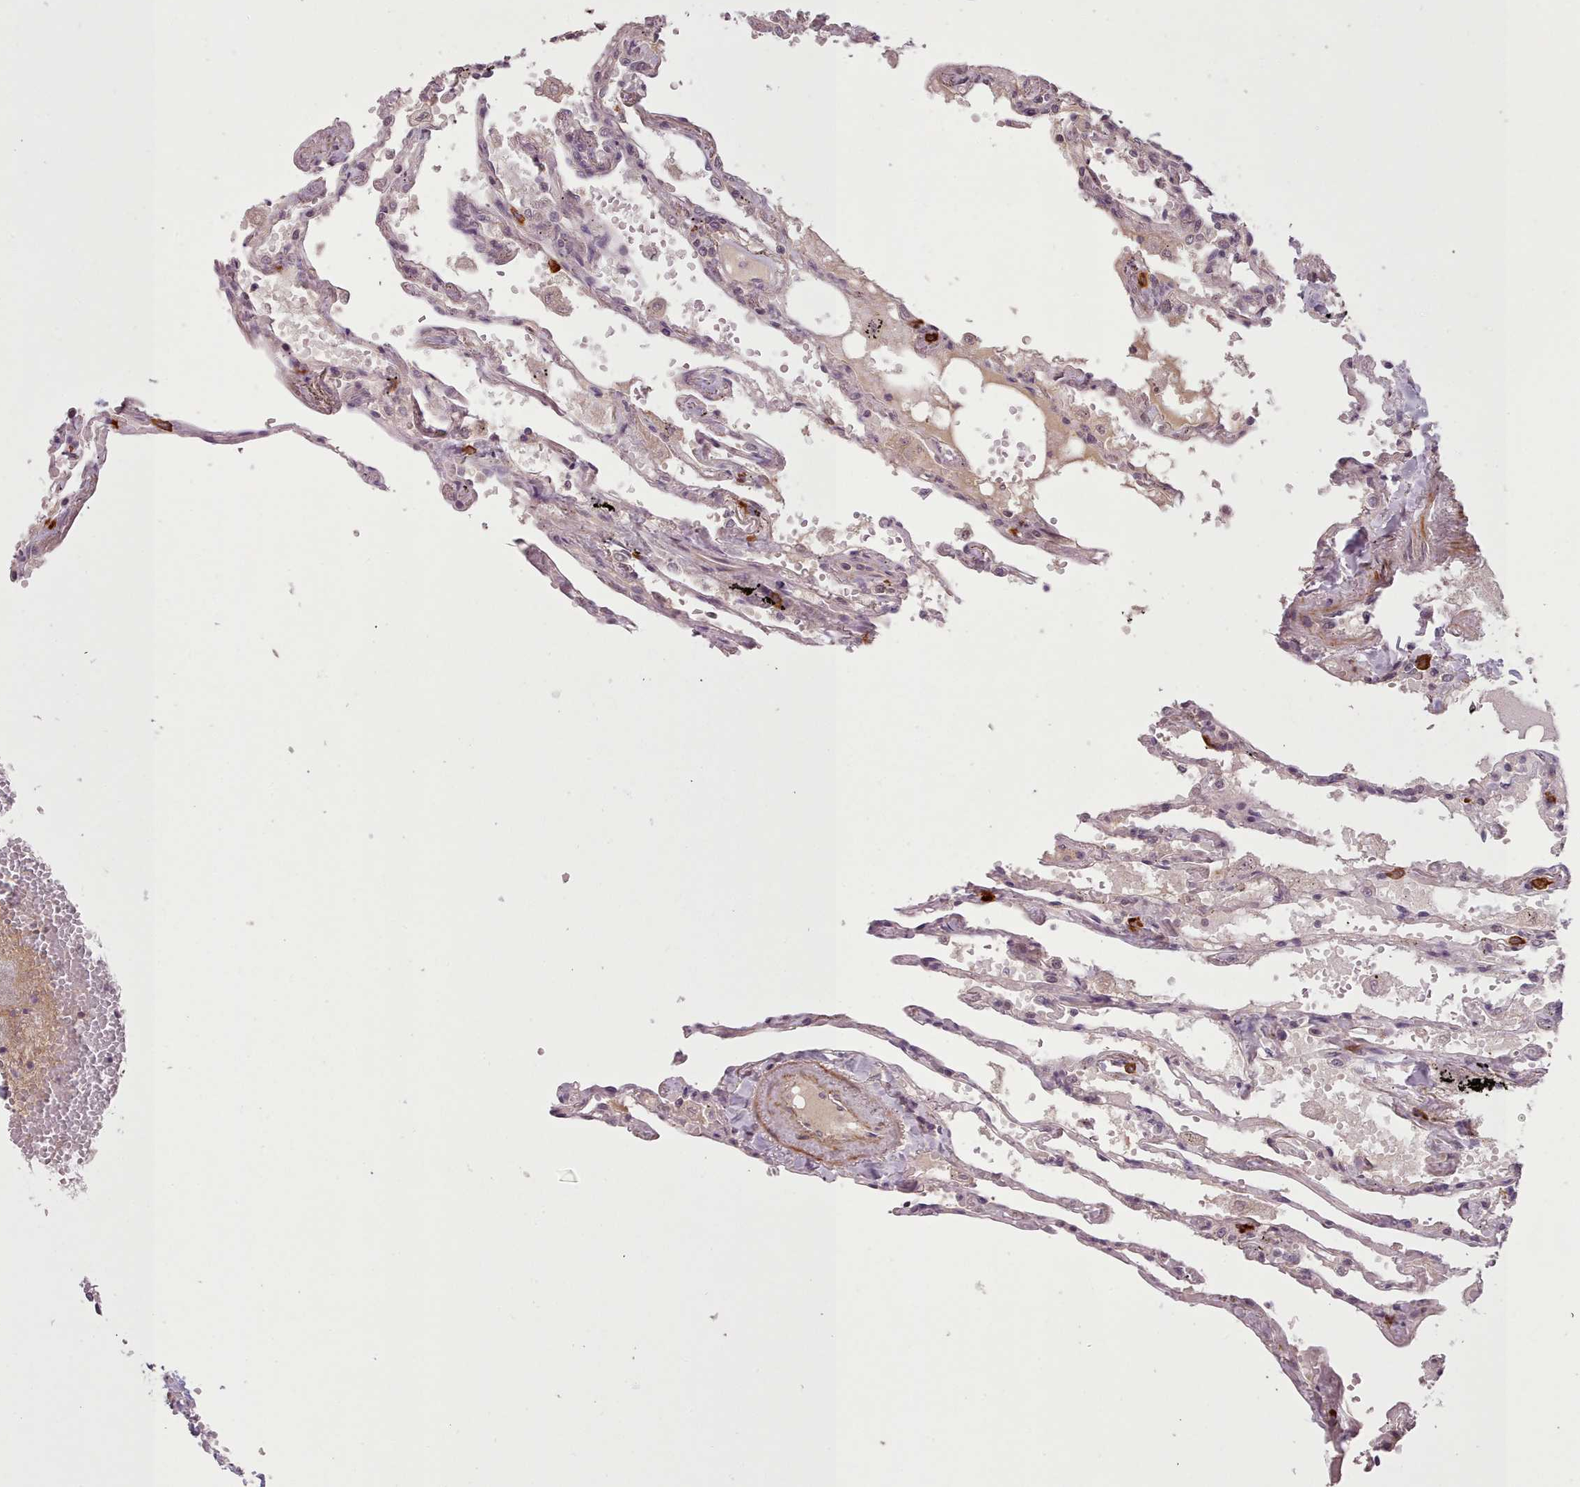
{"staining": {"intensity": "moderate", "quantity": "25%-75%", "location": "nuclear"}, "tissue": "lung", "cell_type": "Alveolar cells", "image_type": "normal", "snomed": [{"axis": "morphology", "description": "Normal tissue, NOS"}, {"axis": "topography", "description": "Lung"}], "caption": "The micrograph displays a brown stain indicating the presence of a protein in the nuclear of alveolar cells in lung.", "gene": "CDC6", "patient": {"sex": "female", "age": 67}}